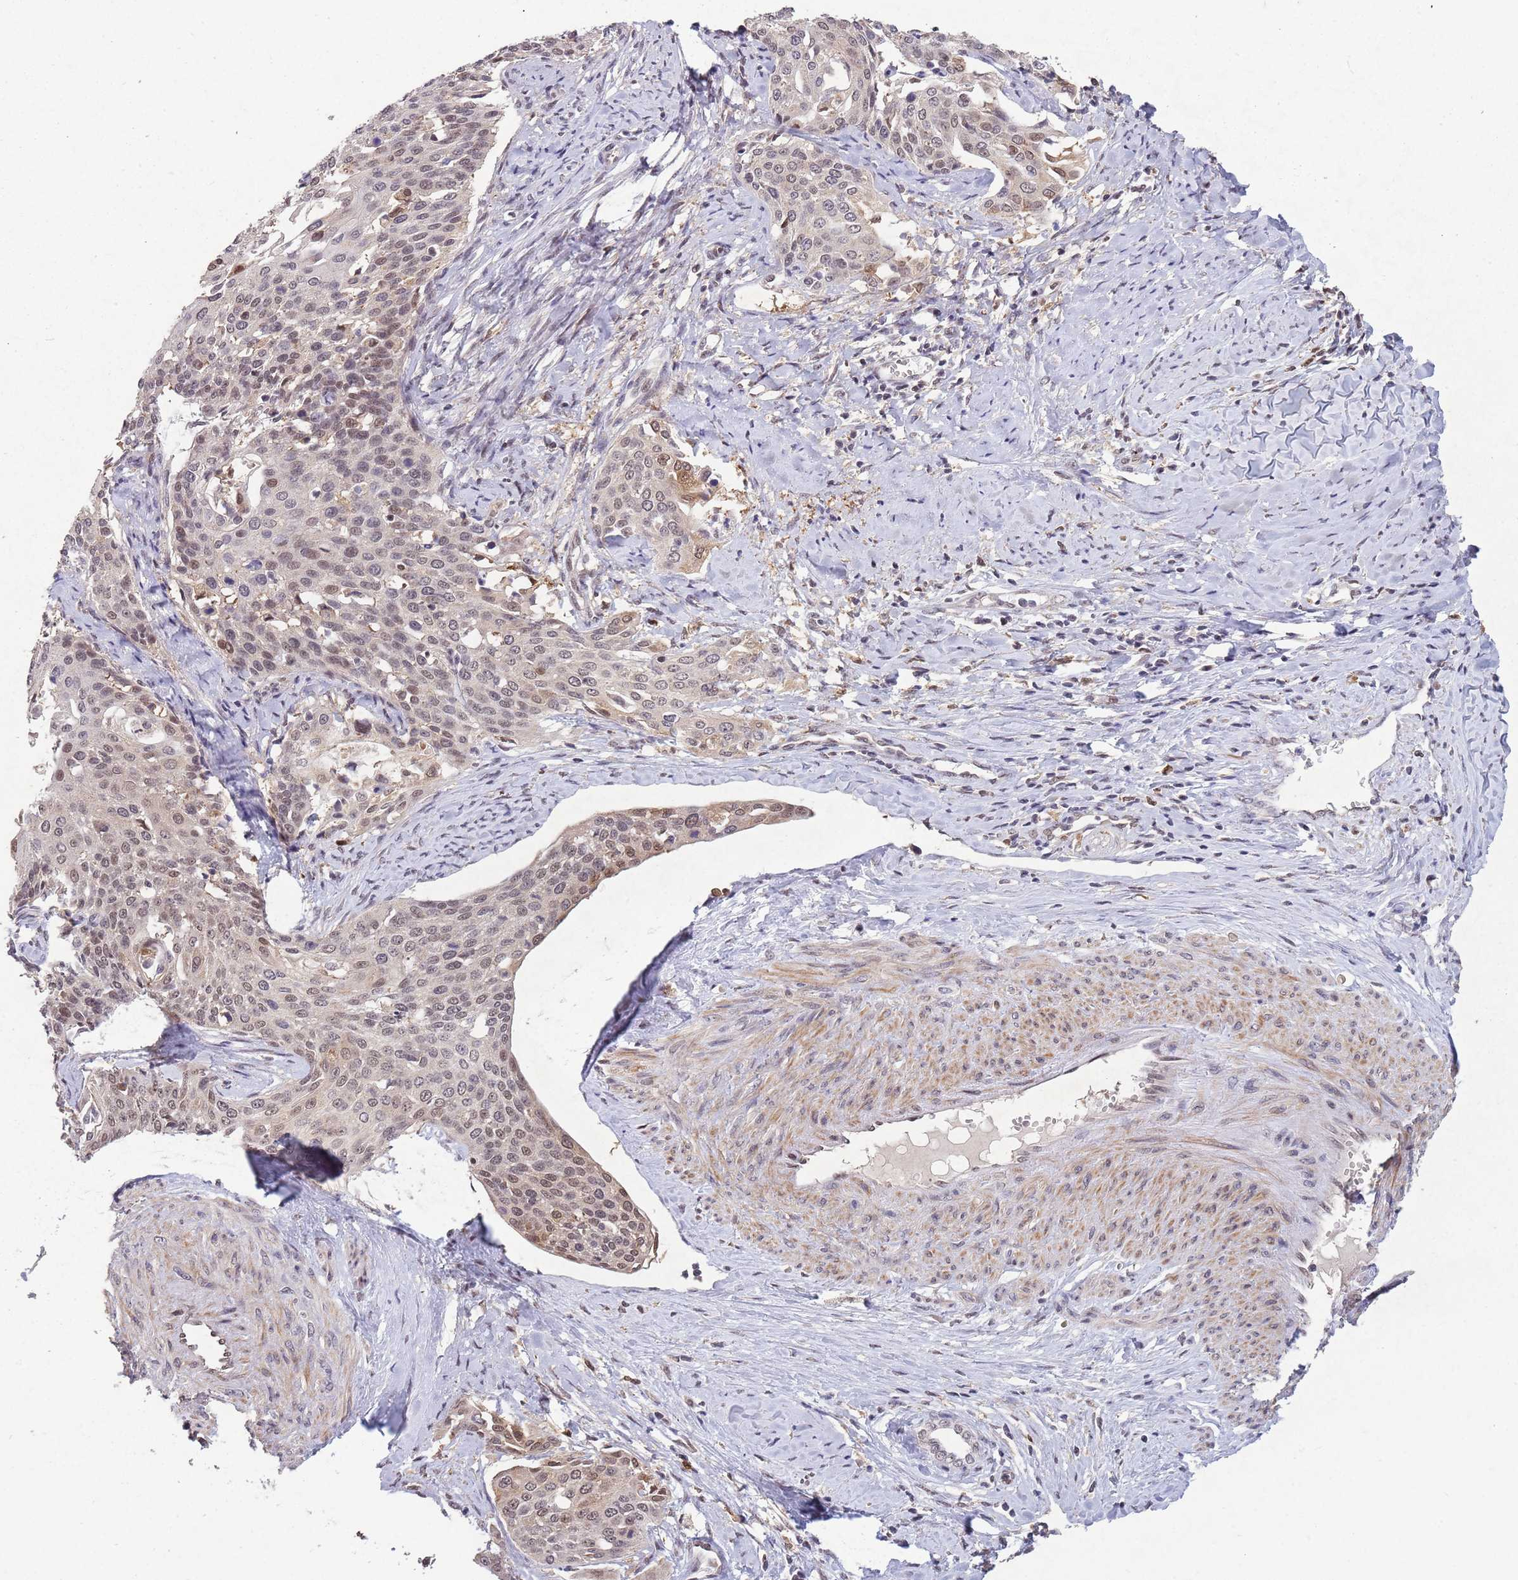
{"staining": {"intensity": "weak", "quantity": ">75%", "location": "cytoplasmic/membranous,nuclear"}, "tissue": "cervical cancer", "cell_type": "Tumor cells", "image_type": "cancer", "snomed": [{"axis": "morphology", "description": "Squamous cell carcinoma, NOS"}, {"axis": "topography", "description": "Cervix"}], "caption": "Cervical squamous cell carcinoma was stained to show a protein in brown. There is low levels of weak cytoplasmic/membranous and nuclear staining in about >75% of tumor cells. (Stains: DAB (3,3'-diaminobenzidine) in brown, nuclei in blue, Microscopy: brightfield microscopy at high magnification).", "gene": "ZNF639", "patient": {"sex": "female", "age": 44}}